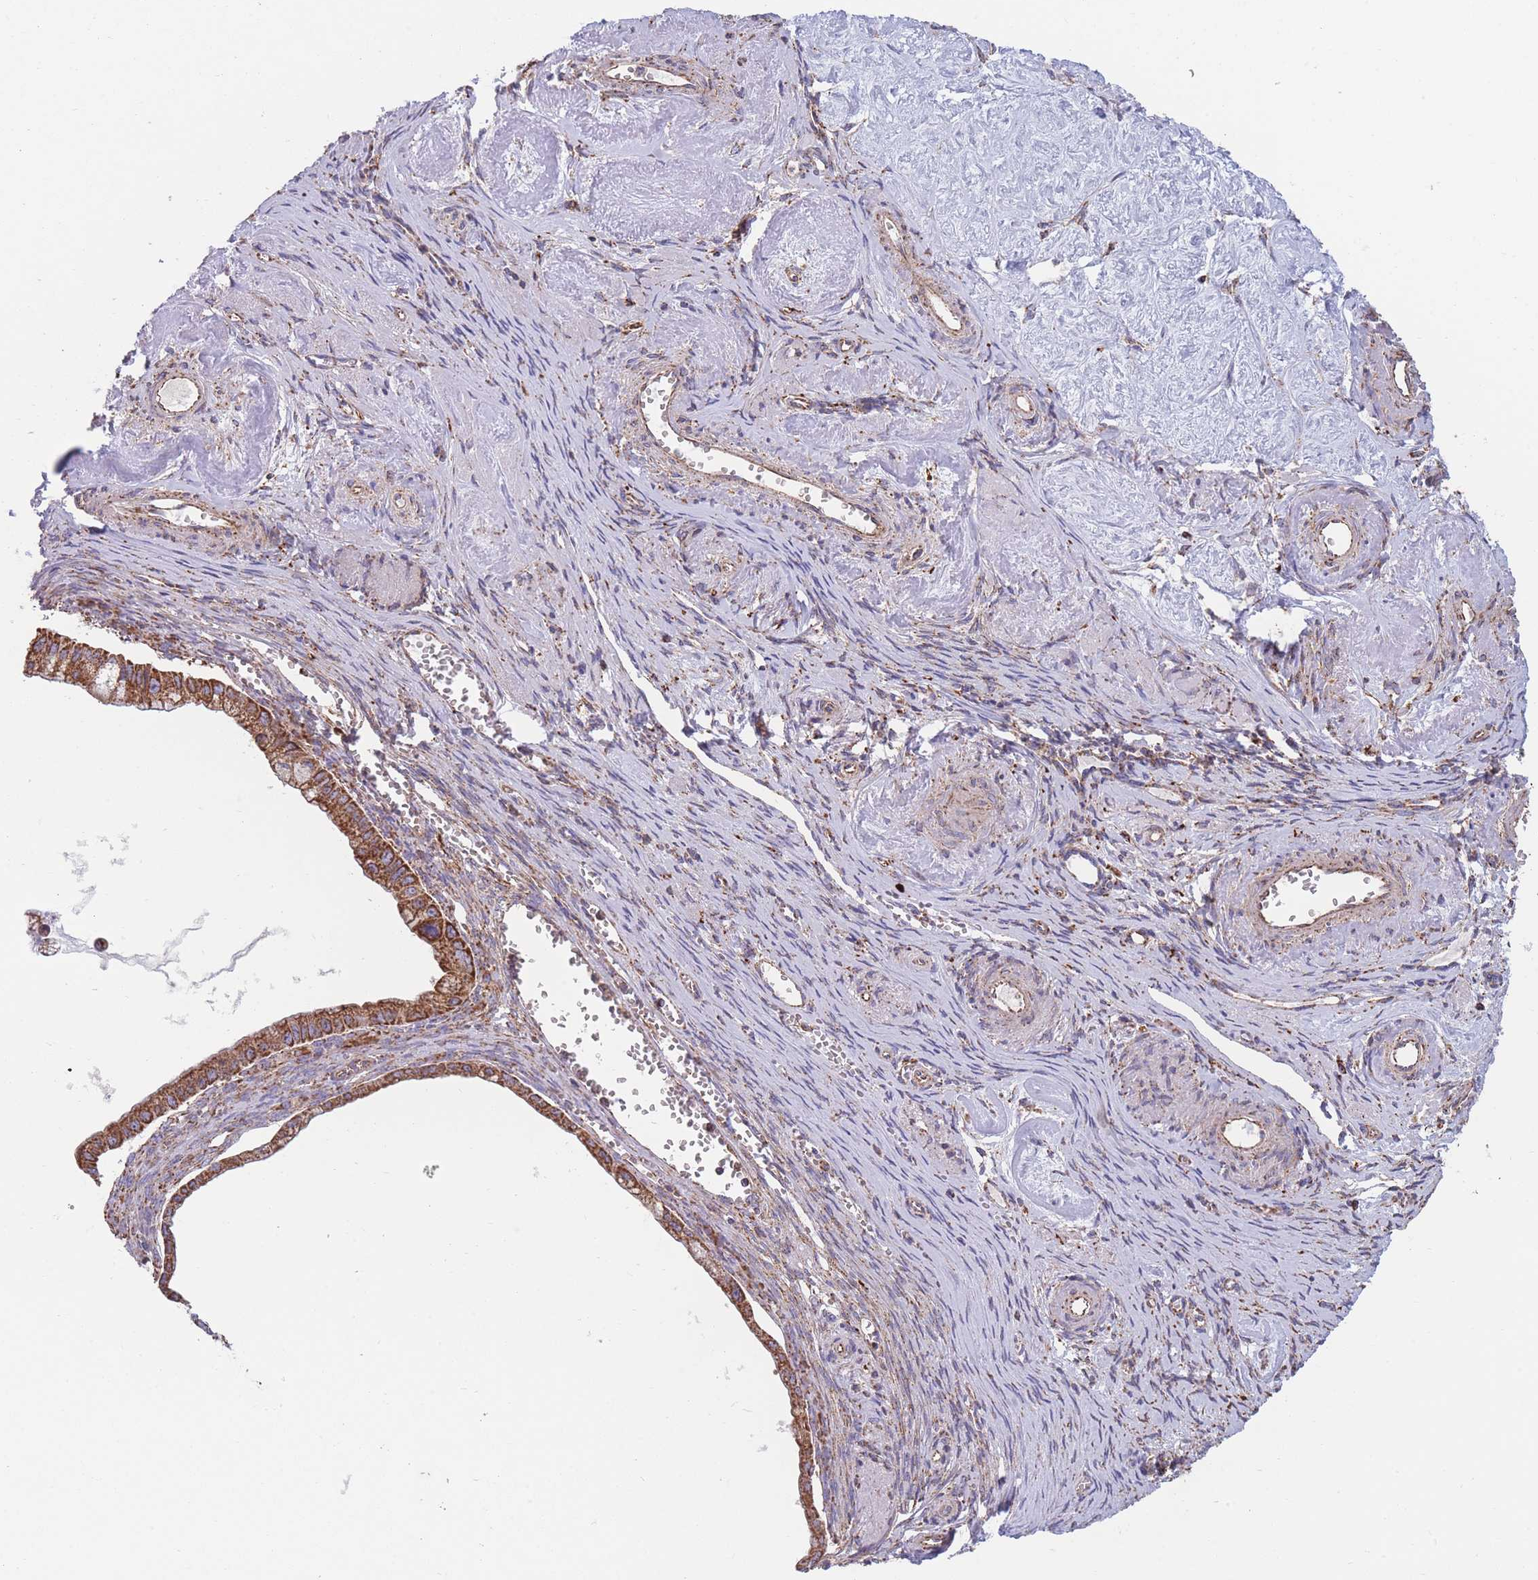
{"staining": {"intensity": "strong", "quantity": ">75%", "location": "cytoplasmic/membranous"}, "tissue": "ovarian cancer", "cell_type": "Tumor cells", "image_type": "cancer", "snomed": [{"axis": "morphology", "description": "Cystadenocarcinoma, mucinous, NOS"}, {"axis": "topography", "description": "Ovary"}], "caption": "Tumor cells demonstrate high levels of strong cytoplasmic/membranous expression in approximately >75% of cells in ovarian cancer (mucinous cystadenocarcinoma).", "gene": "FKBP8", "patient": {"sex": "female", "age": 59}}